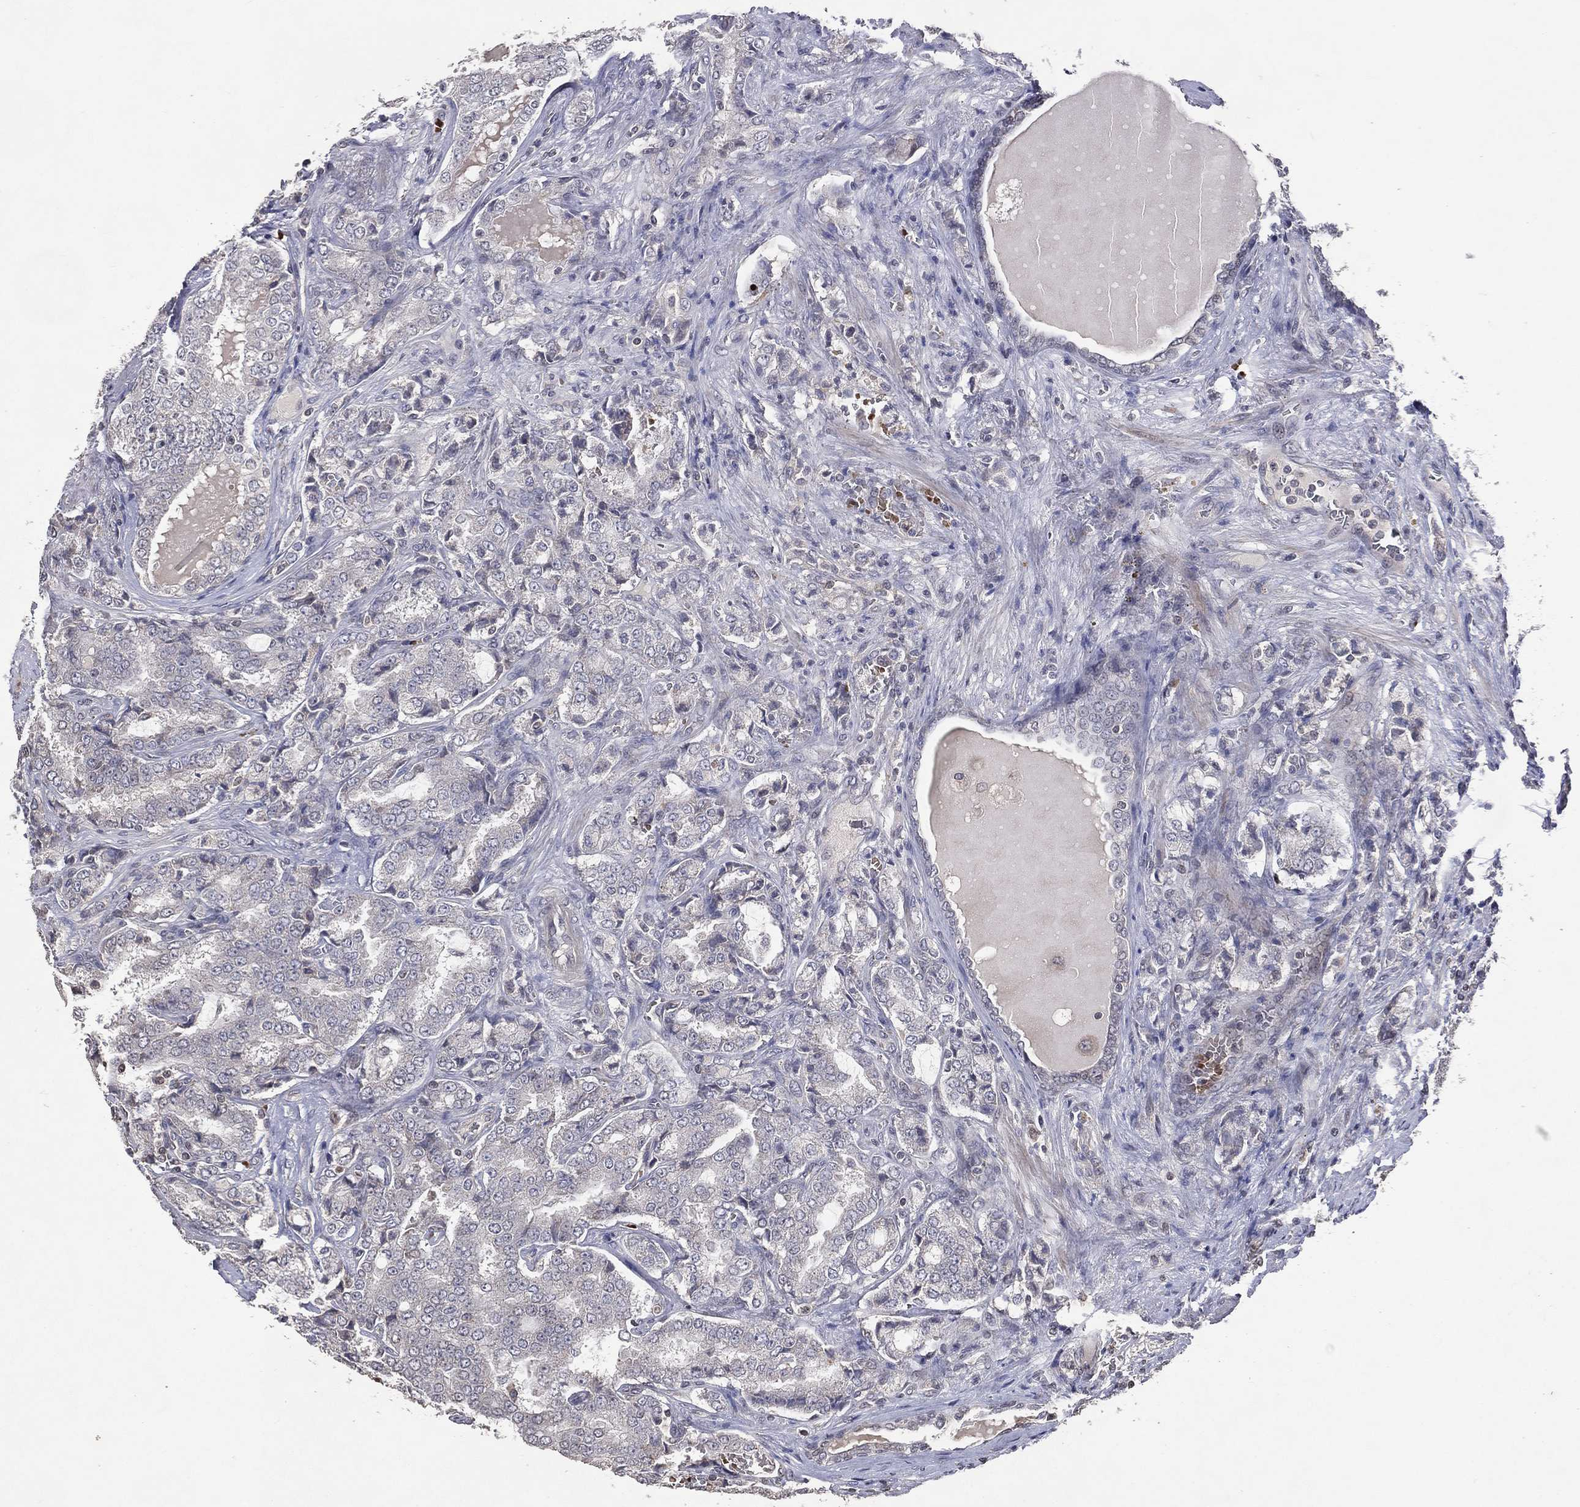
{"staining": {"intensity": "negative", "quantity": "none", "location": "none"}, "tissue": "prostate cancer", "cell_type": "Tumor cells", "image_type": "cancer", "snomed": [{"axis": "morphology", "description": "Adenocarcinoma, NOS"}, {"axis": "topography", "description": "Prostate"}], "caption": "Photomicrograph shows no protein staining in tumor cells of prostate adenocarcinoma tissue. The staining is performed using DAB brown chromogen with nuclei counter-stained in using hematoxylin.", "gene": "DNAH7", "patient": {"sex": "male", "age": 65}}